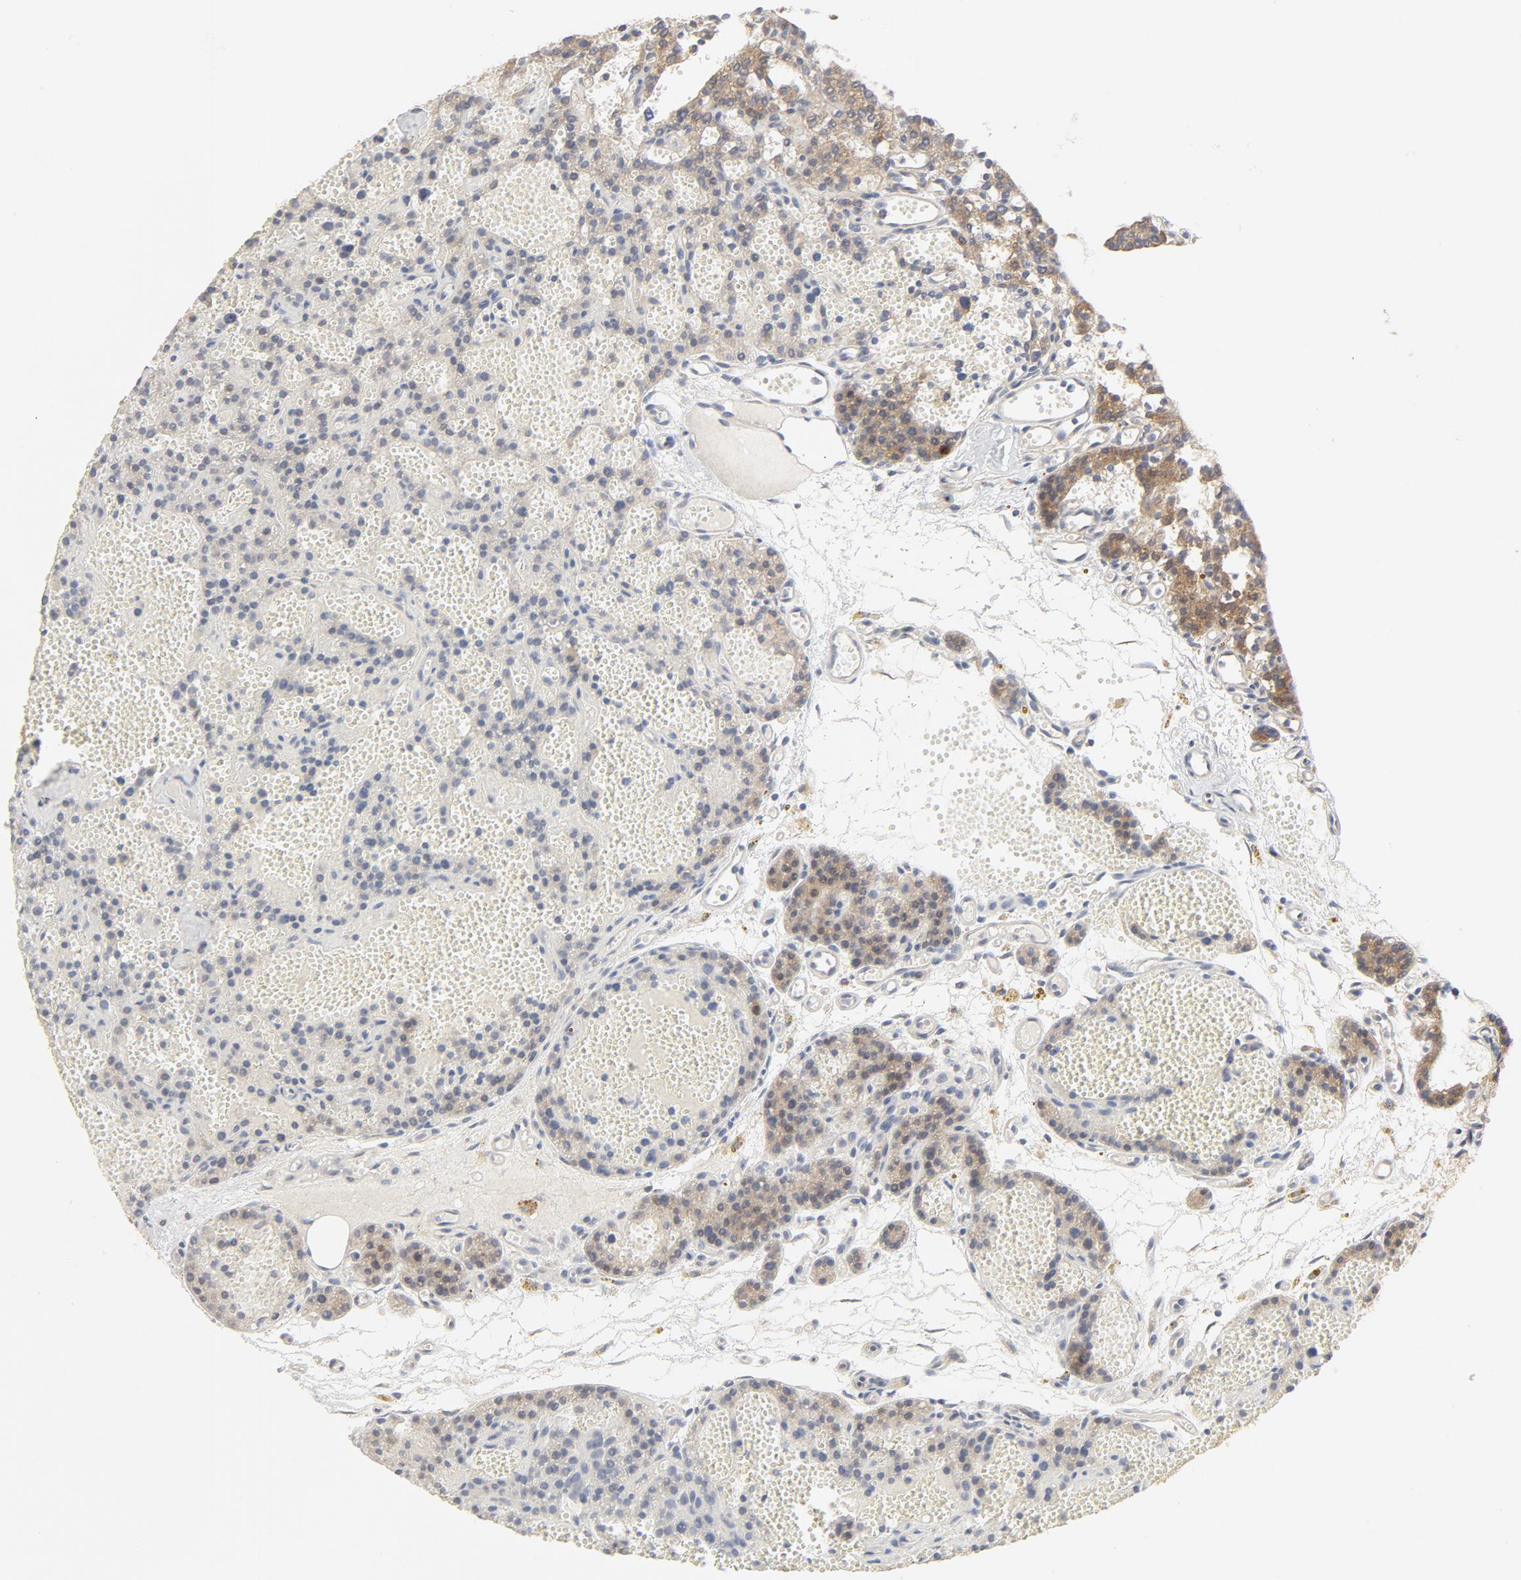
{"staining": {"intensity": "strong", "quantity": ">75%", "location": "cytoplasmic/membranous"}, "tissue": "parathyroid gland", "cell_type": "Glandular cells", "image_type": "normal", "snomed": [{"axis": "morphology", "description": "Normal tissue, NOS"}, {"axis": "topography", "description": "Parathyroid gland"}], "caption": "Brown immunohistochemical staining in normal human parathyroid gland reveals strong cytoplasmic/membranous positivity in approximately >75% of glandular cells.", "gene": "RABEP1", "patient": {"sex": "male", "age": 25}}